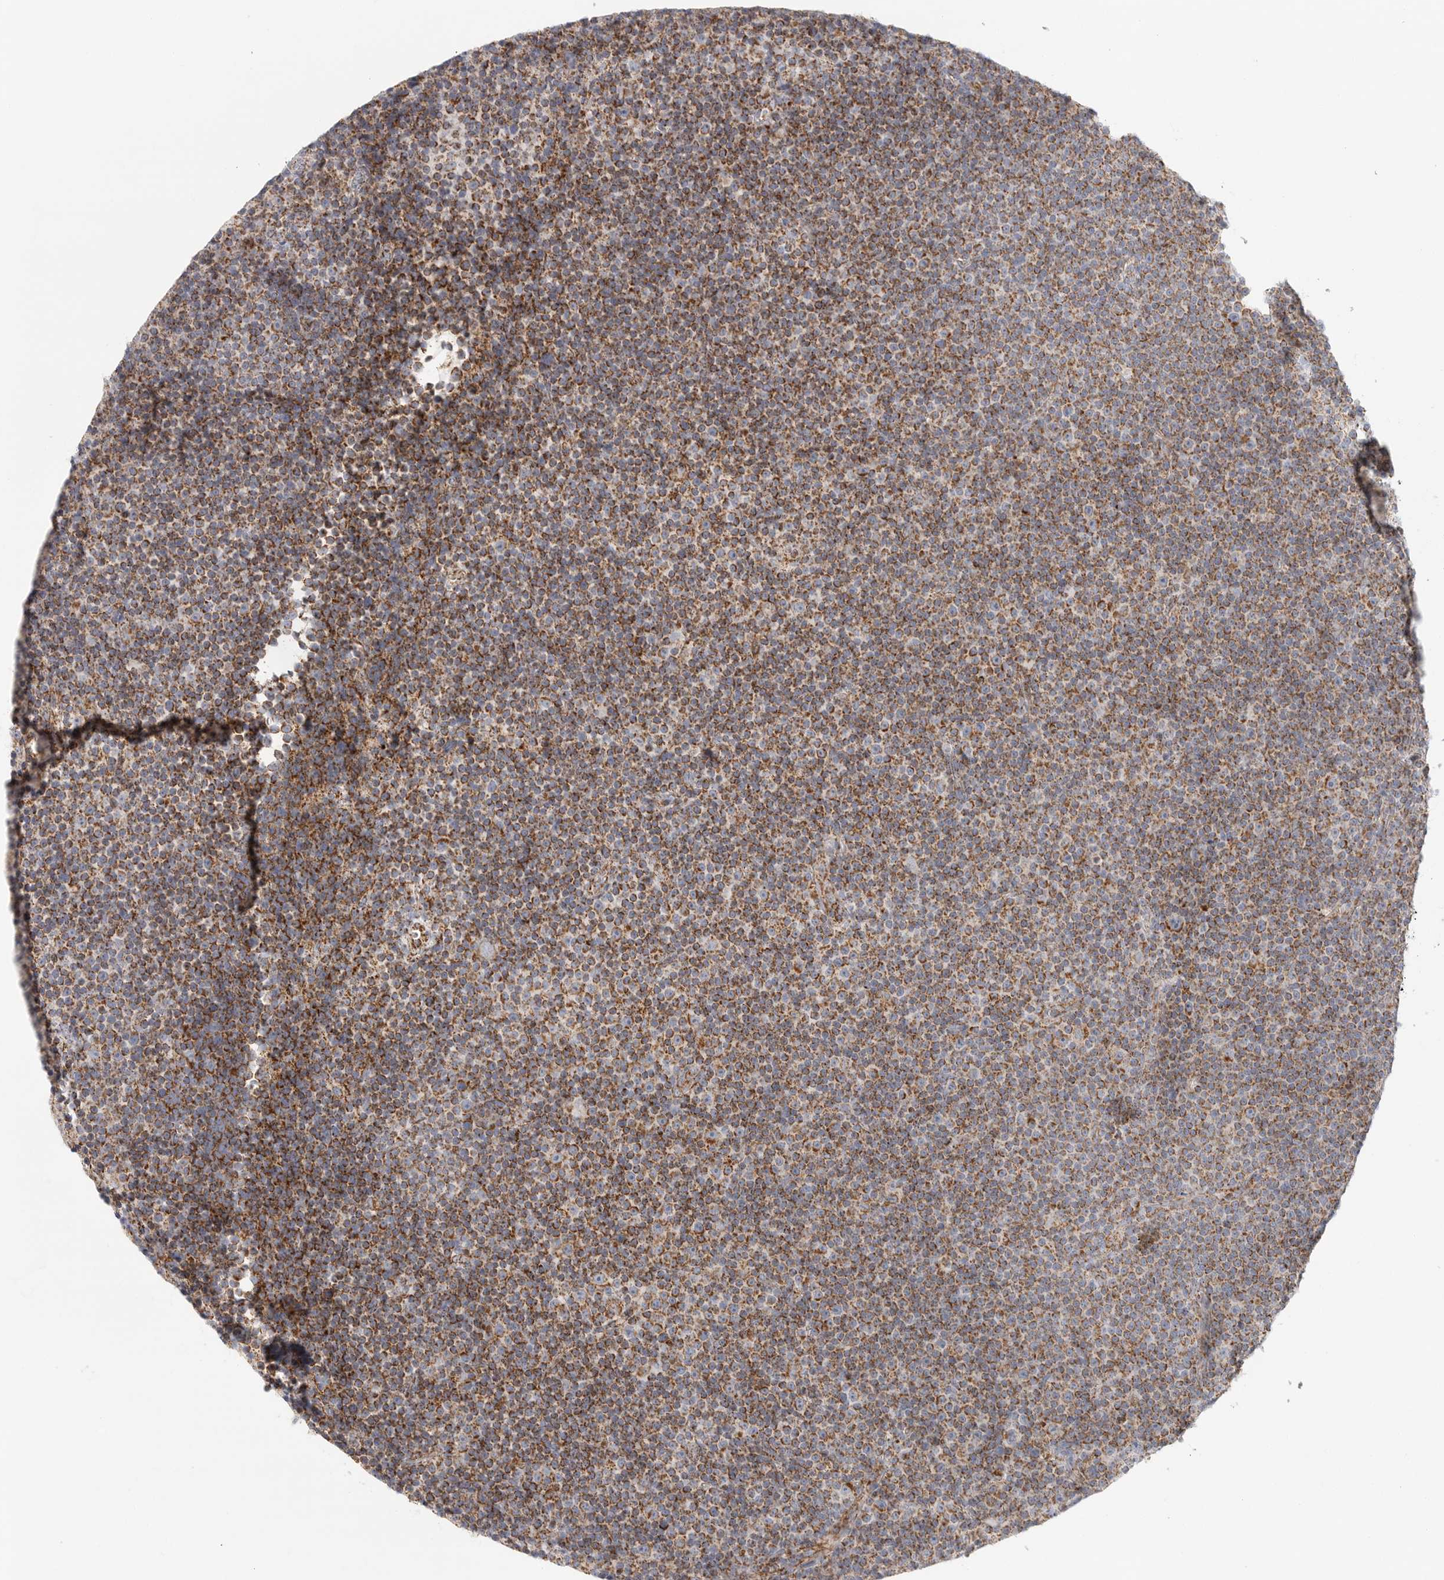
{"staining": {"intensity": "moderate", "quantity": ">75%", "location": "cytoplasmic/membranous"}, "tissue": "lymphoma", "cell_type": "Tumor cells", "image_type": "cancer", "snomed": [{"axis": "morphology", "description": "Malignant lymphoma, non-Hodgkin's type, Low grade"}, {"axis": "topography", "description": "Lymph node"}], "caption": "Lymphoma was stained to show a protein in brown. There is medium levels of moderate cytoplasmic/membranous staining in approximately >75% of tumor cells. (IHC, brightfield microscopy, high magnification).", "gene": "SLC25A26", "patient": {"sex": "female", "age": 67}}